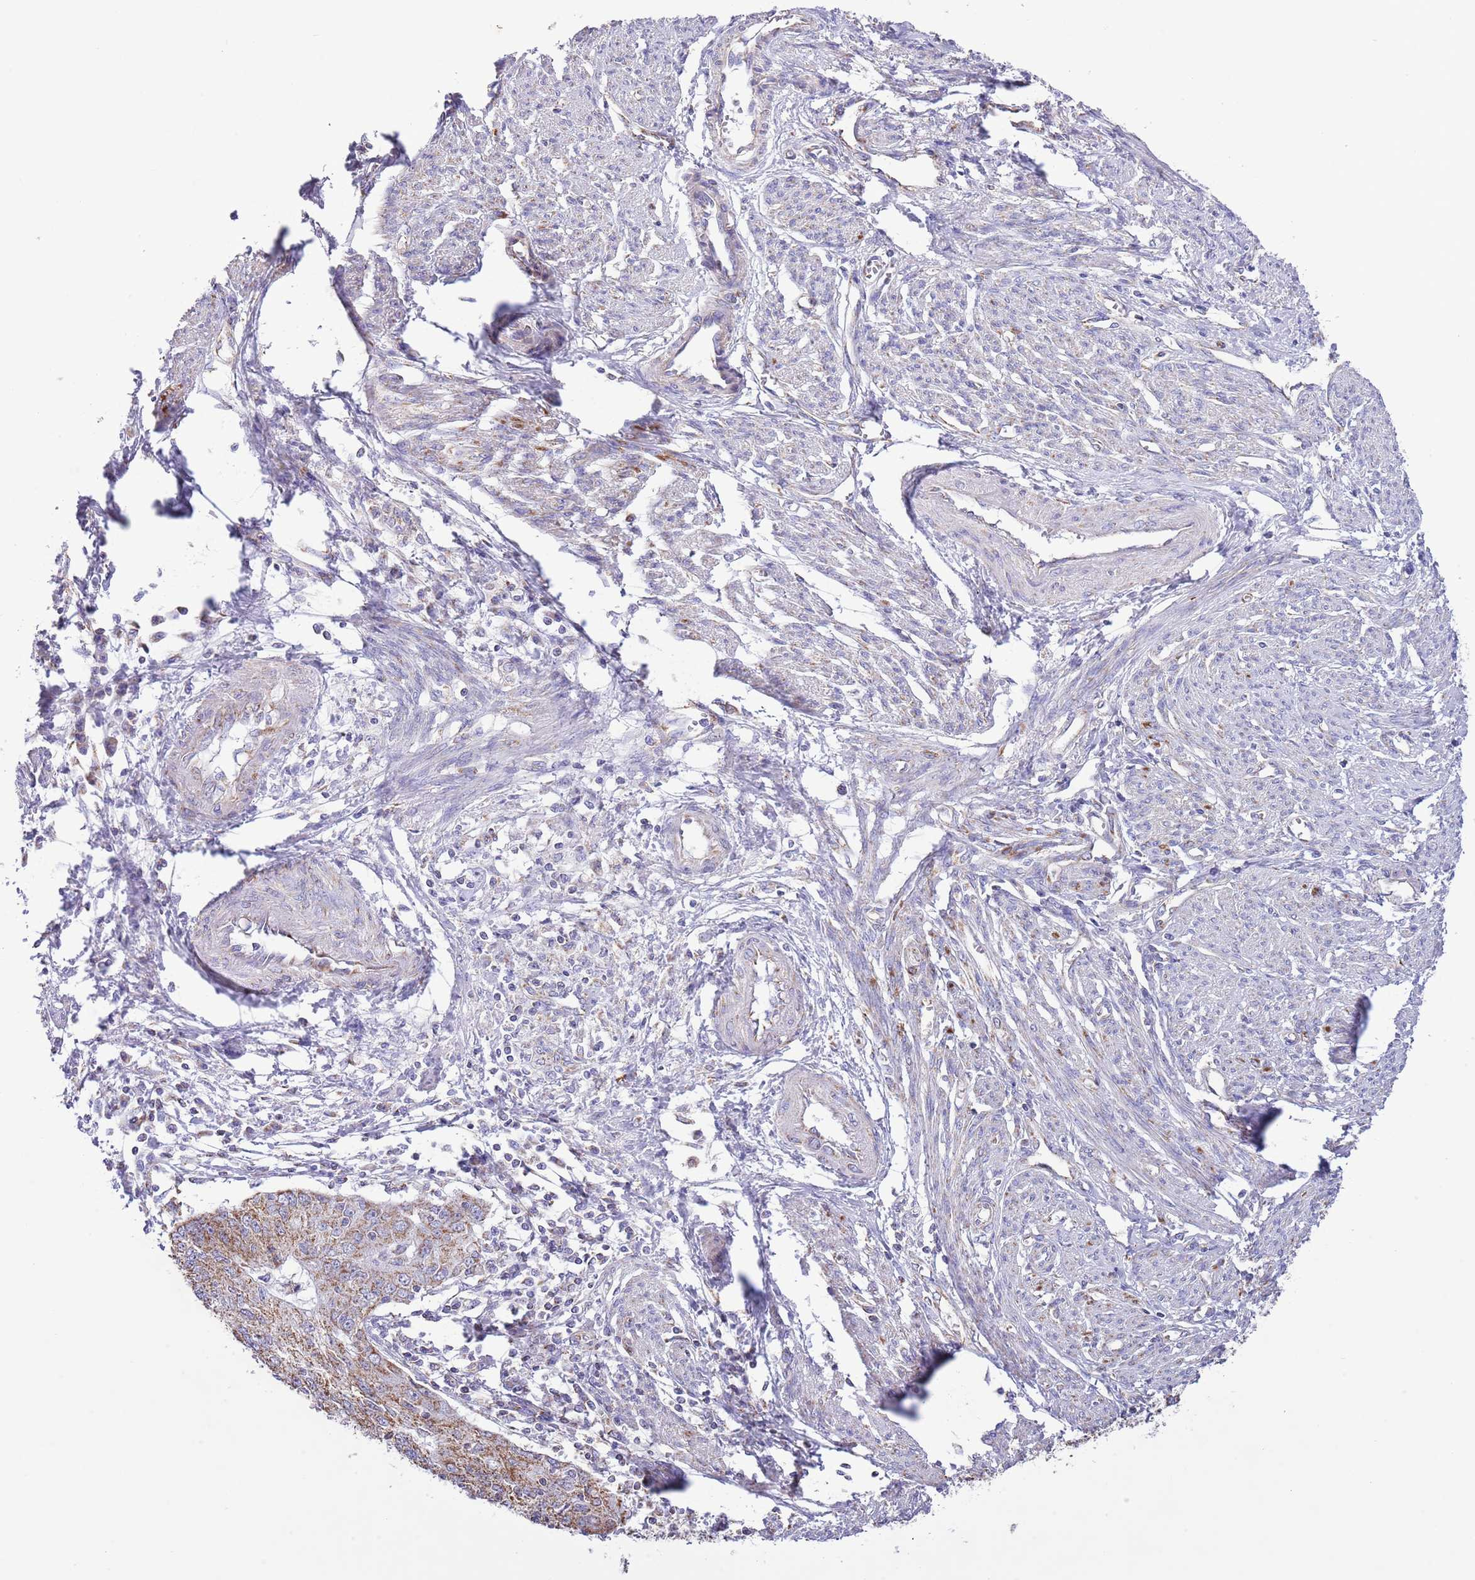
{"staining": {"intensity": "moderate", "quantity": ">75%", "location": "cytoplasmic/membranous"}, "tissue": "endometrial cancer", "cell_type": "Tumor cells", "image_type": "cancer", "snomed": [{"axis": "morphology", "description": "Adenocarcinoma, NOS"}, {"axis": "topography", "description": "Endometrium"}], "caption": "Protein expression analysis of human endometrial cancer (adenocarcinoma) reveals moderate cytoplasmic/membranous staining in approximately >75% of tumor cells.", "gene": "TEKTIP1", "patient": {"sex": "female", "age": 56}}